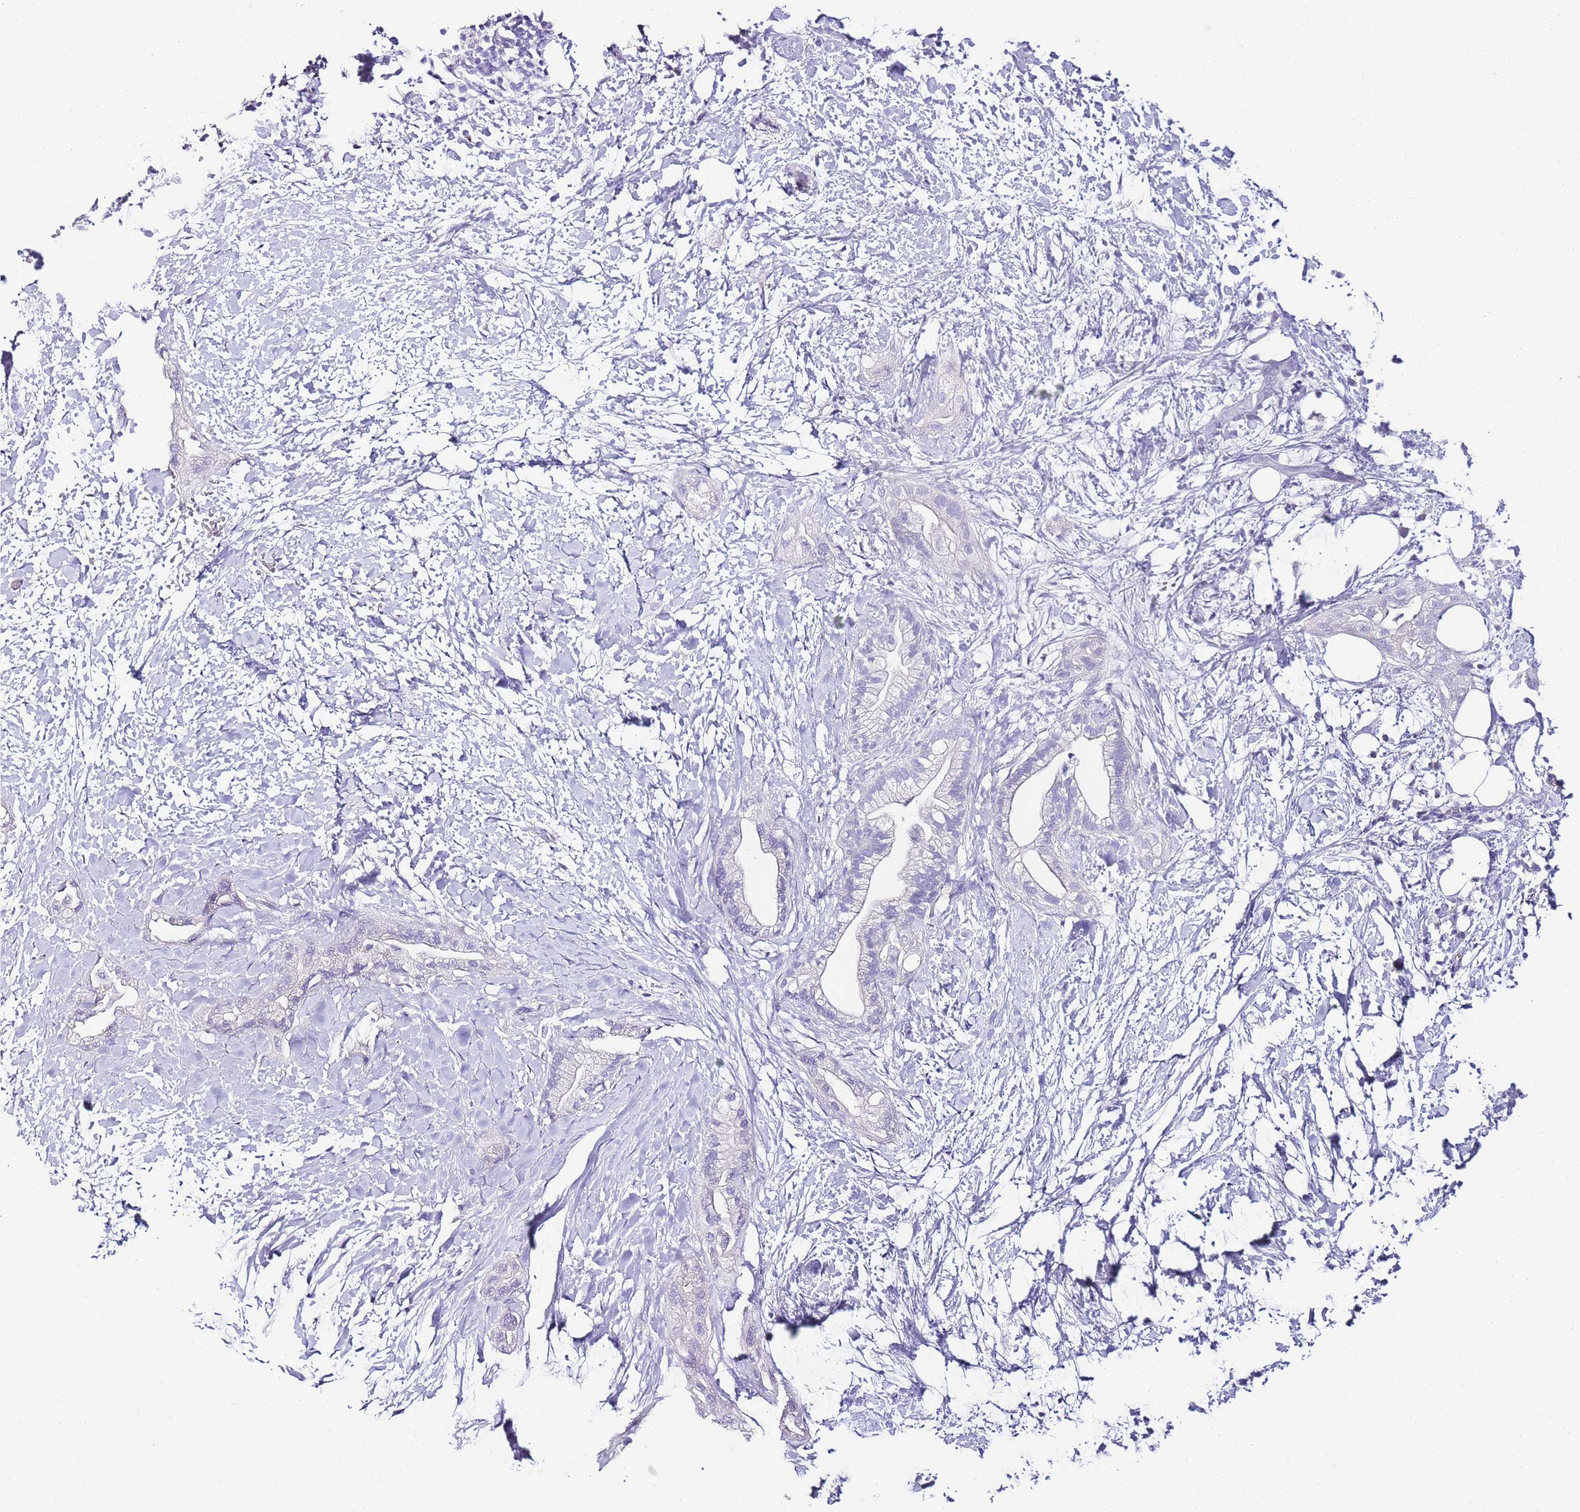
{"staining": {"intensity": "negative", "quantity": "none", "location": "none"}, "tissue": "pancreatic cancer", "cell_type": "Tumor cells", "image_type": "cancer", "snomed": [{"axis": "morphology", "description": "Adenocarcinoma, NOS"}, {"axis": "topography", "description": "Pancreas"}], "caption": "Tumor cells are negative for brown protein staining in pancreatic cancer.", "gene": "DPP4", "patient": {"sex": "male", "age": 44}}